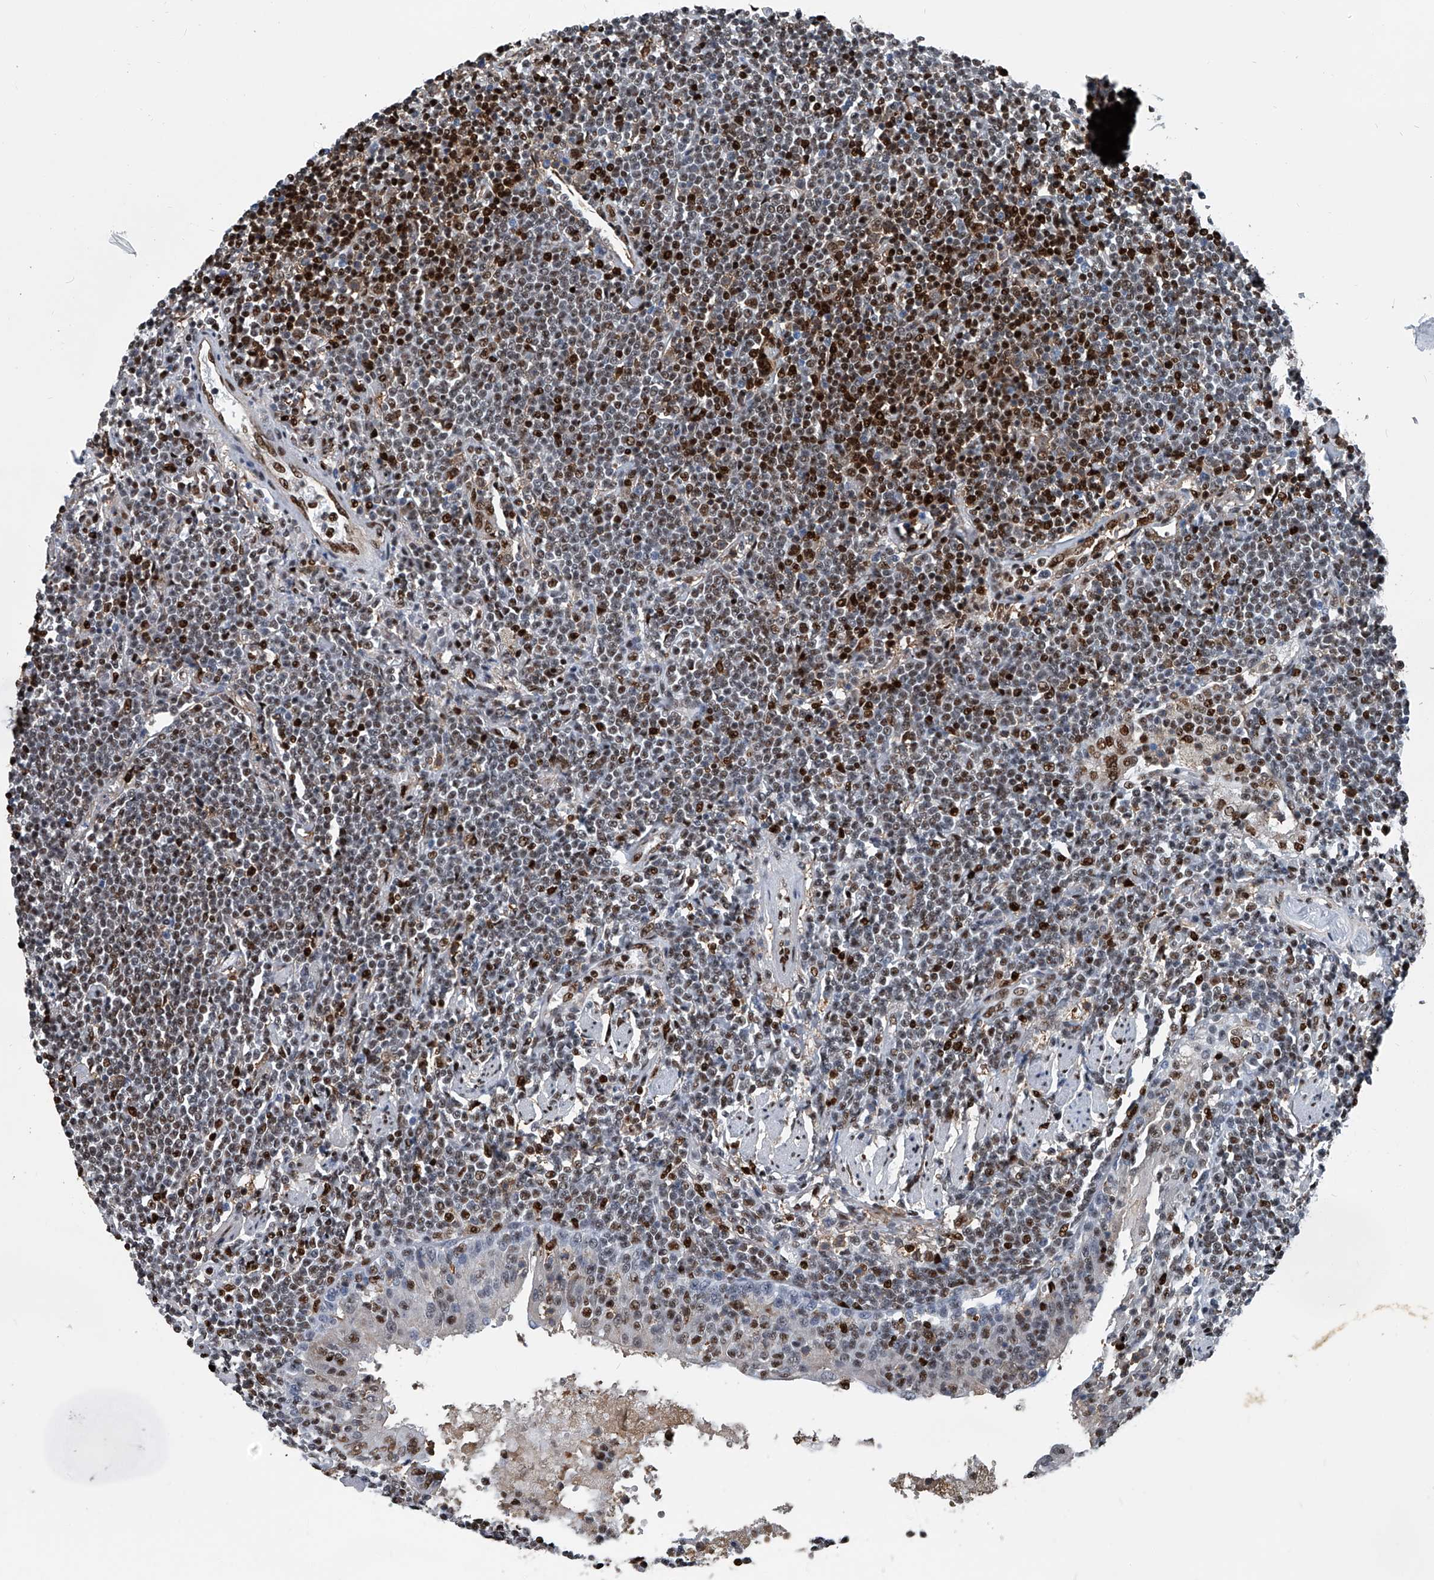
{"staining": {"intensity": "strong", "quantity": "<25%", "location": "nuclear"}, "tissue": "lymphoma", "cell_type": "Tumor cells", "image_type": "cancer", "snomed": [{"axis": "morphology", "description": "Malignant lymphoma, non-Hodgkin's type, Low grade"}, {"axis": "topography", "description": "Lung"}], "caption": "Brown immunohistochemical staining in human lymphoma reveals strong nuclear staining in approximately <25% of tumor cells.", "gene": "FKBP5", "patient": {"sex": "female", "age": 71}}